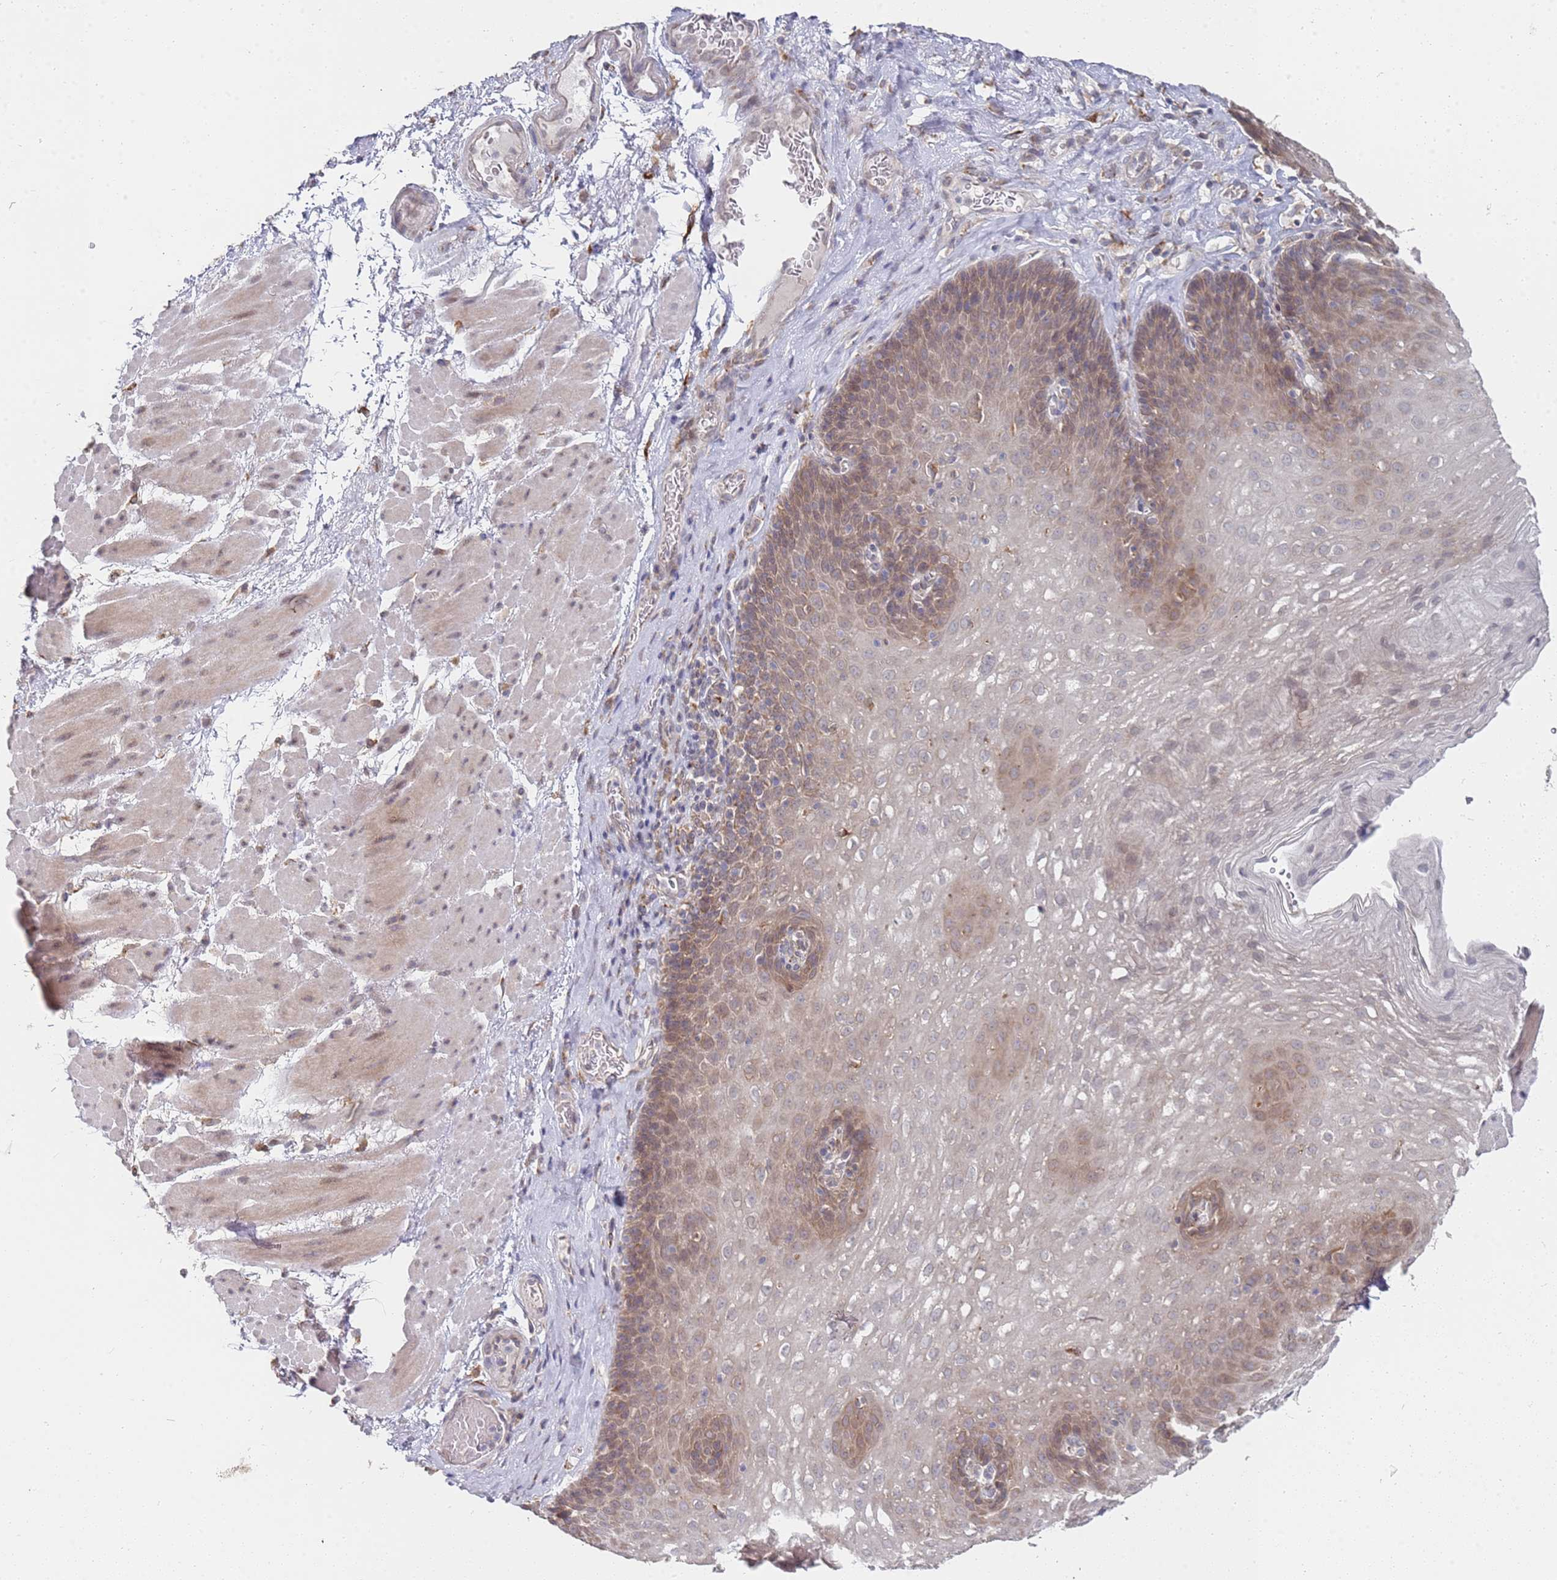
{"staining": {"intensity": "moderate", "quantity": "25%-75%", "location": "cytoplasmic/membranous"}, "tissue": "esophagus", "cell_type": "Squamous epithelial cells", "image_type": "normal", "snomed": [{"axis": "morphology", "description": "Normal tissue, NOS"}, {"axis": "topography", "description": "Esophagus"}], "caption": "Benign esophagus was stained to show a protein in brown. There is medium levels of moderate cytoplasmic/membranous expression in approximately 25%-75% of squamous epithelial cells. (IHC, brightfield microscopy, high magnification).", "gene": "VRK2", "patient": {"sex": "female", "age": 66}}